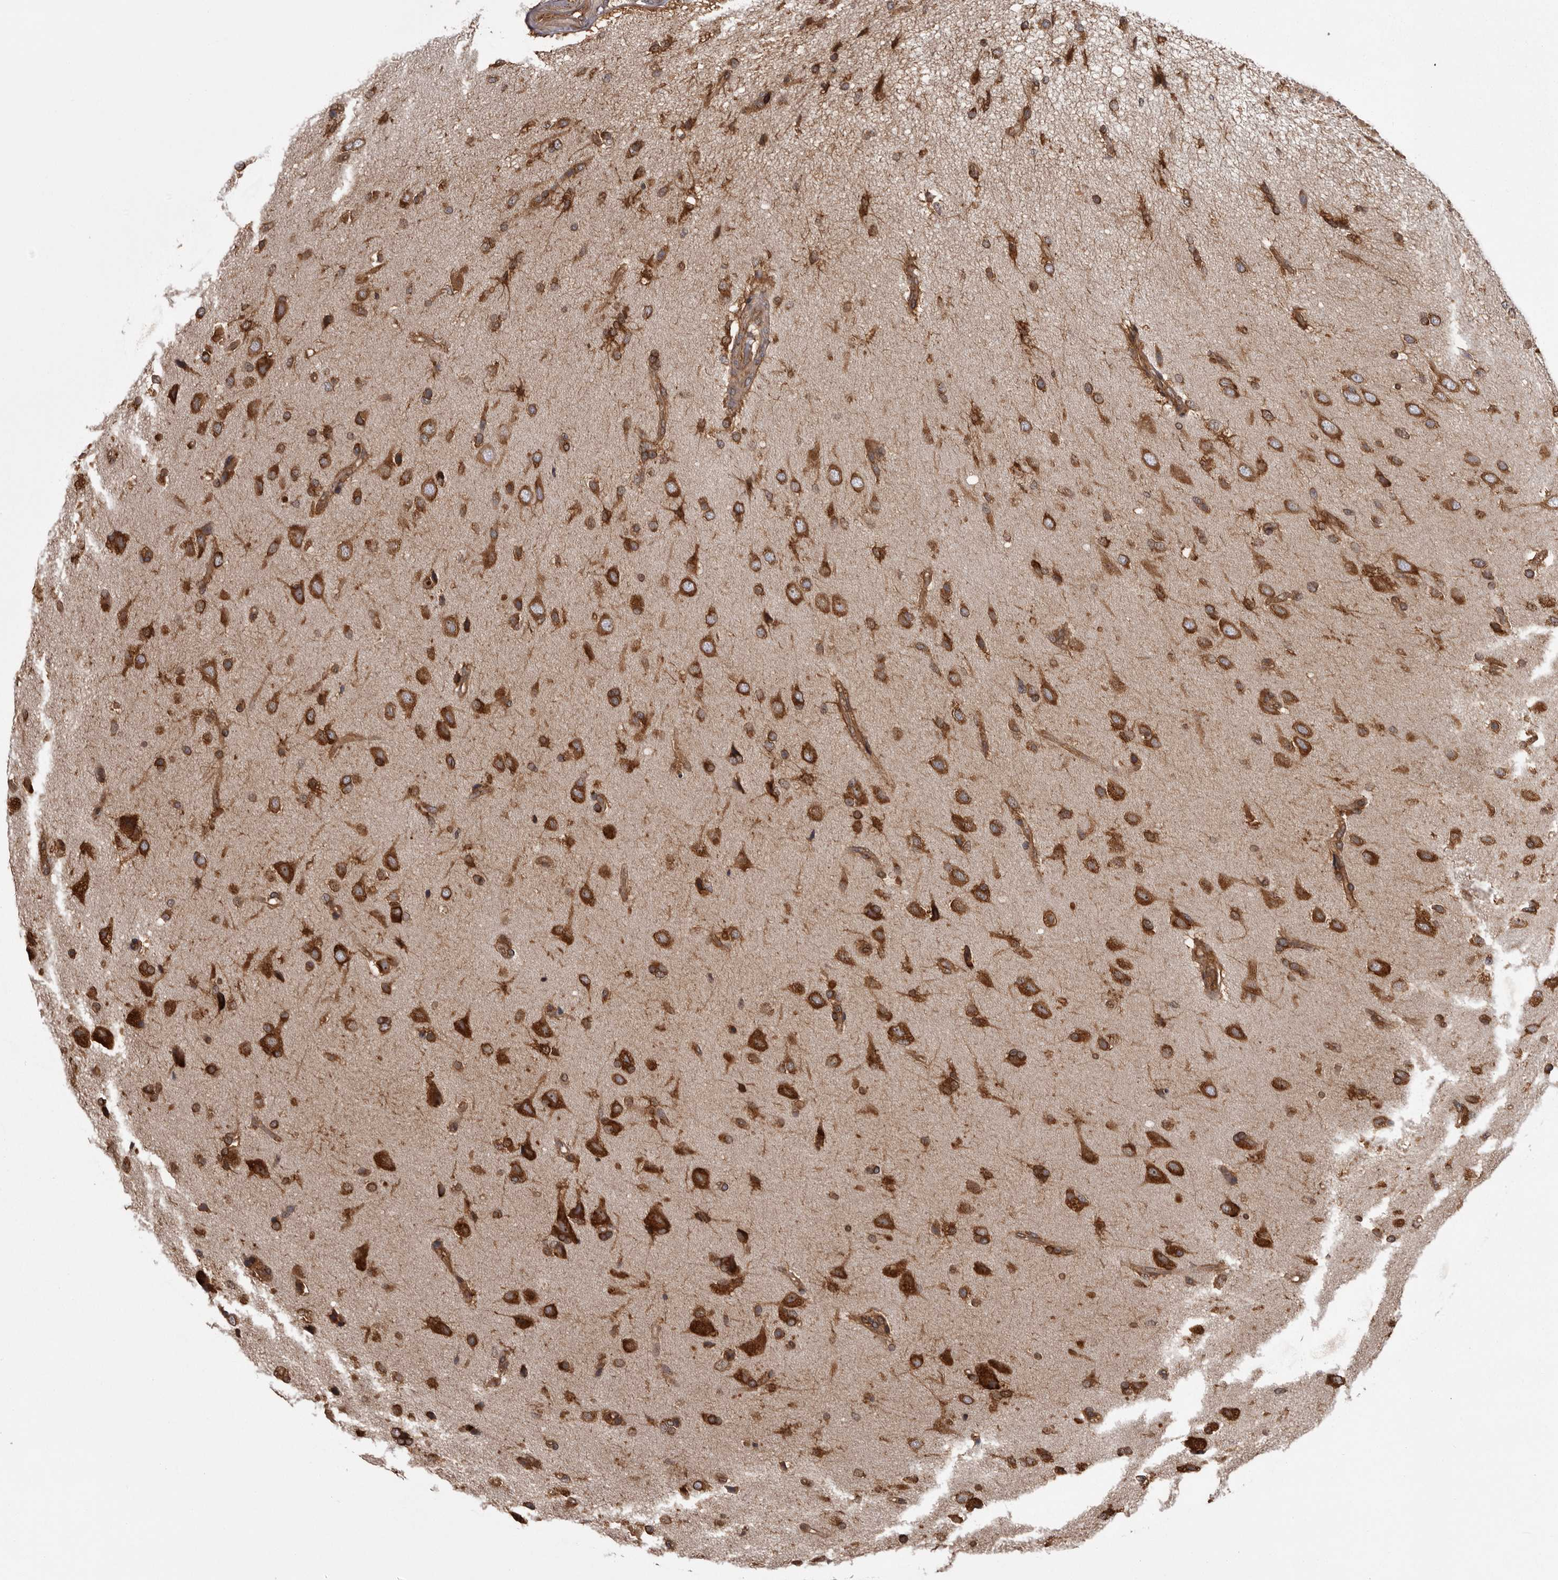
{"staining": {"intensity": "strong", "quantity": ">75%", "location": "cytoplasmic/membranous"}, "tissue": "glioma", "cell_type": "Tumor cells", "image_type": "cancer", "snomed": [{"axis": "morphology", "description": "Glioma, malignant, High grade"}, {"axis": "topography", "description": "Brain"}], "caption": "Immunohistochemistry photomicrograph of neoplastic tissue: human malignant glioma (high-grade) stained using immunohistochemistry demonstrates high levels of strong protein expression localized specifically in the cytoplasmic/membranous of tumor cells, appearing as a cytoplasmic/membranous brown color.", "gene": "DARS1", "patient": {"sex": "male", "age": 72}}